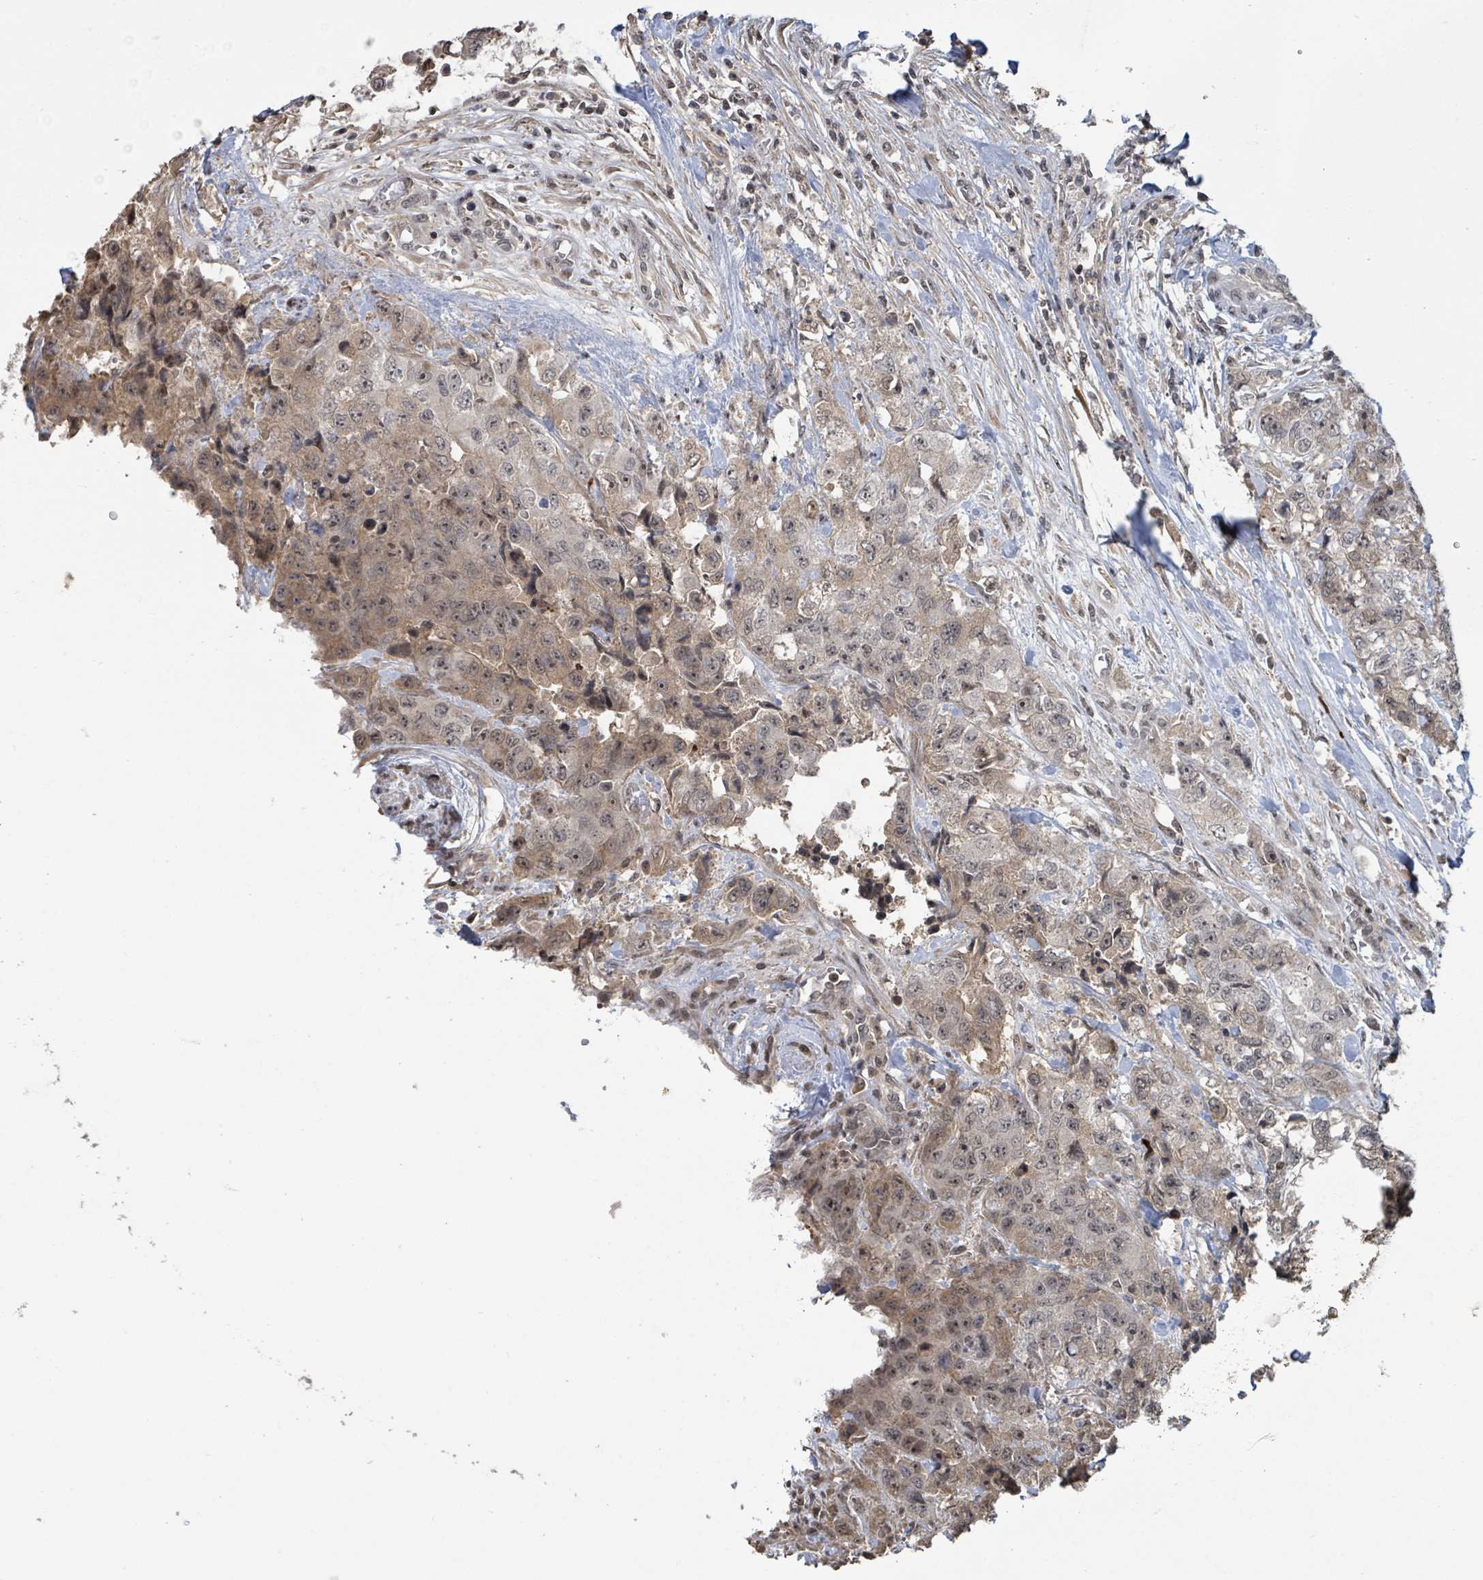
{"staining": {"intensity": "weak", "quantity": ">75%", "location": "nuclear"}, "tissue": "urothelial cancer", "cell_type": "Tumor cells", "image_type": "cancer", "snomed": [{"axis": "morphology", "description": "Urothelial carcinoma, High grade"}, {"axis": "topography", "description": "Urinary bladder"}], "caption": "Weak nuclear protein expression is appreciated in about >75% of tumor cells in urothelial carcinoma (high-grade). The protein is stained brown, and the nuclei are stained in blue (DAB IHC with brightfield microscopy, high magnification).", "gene": "ZBTB14", "patient": {"sex": "female", "age": 78}}